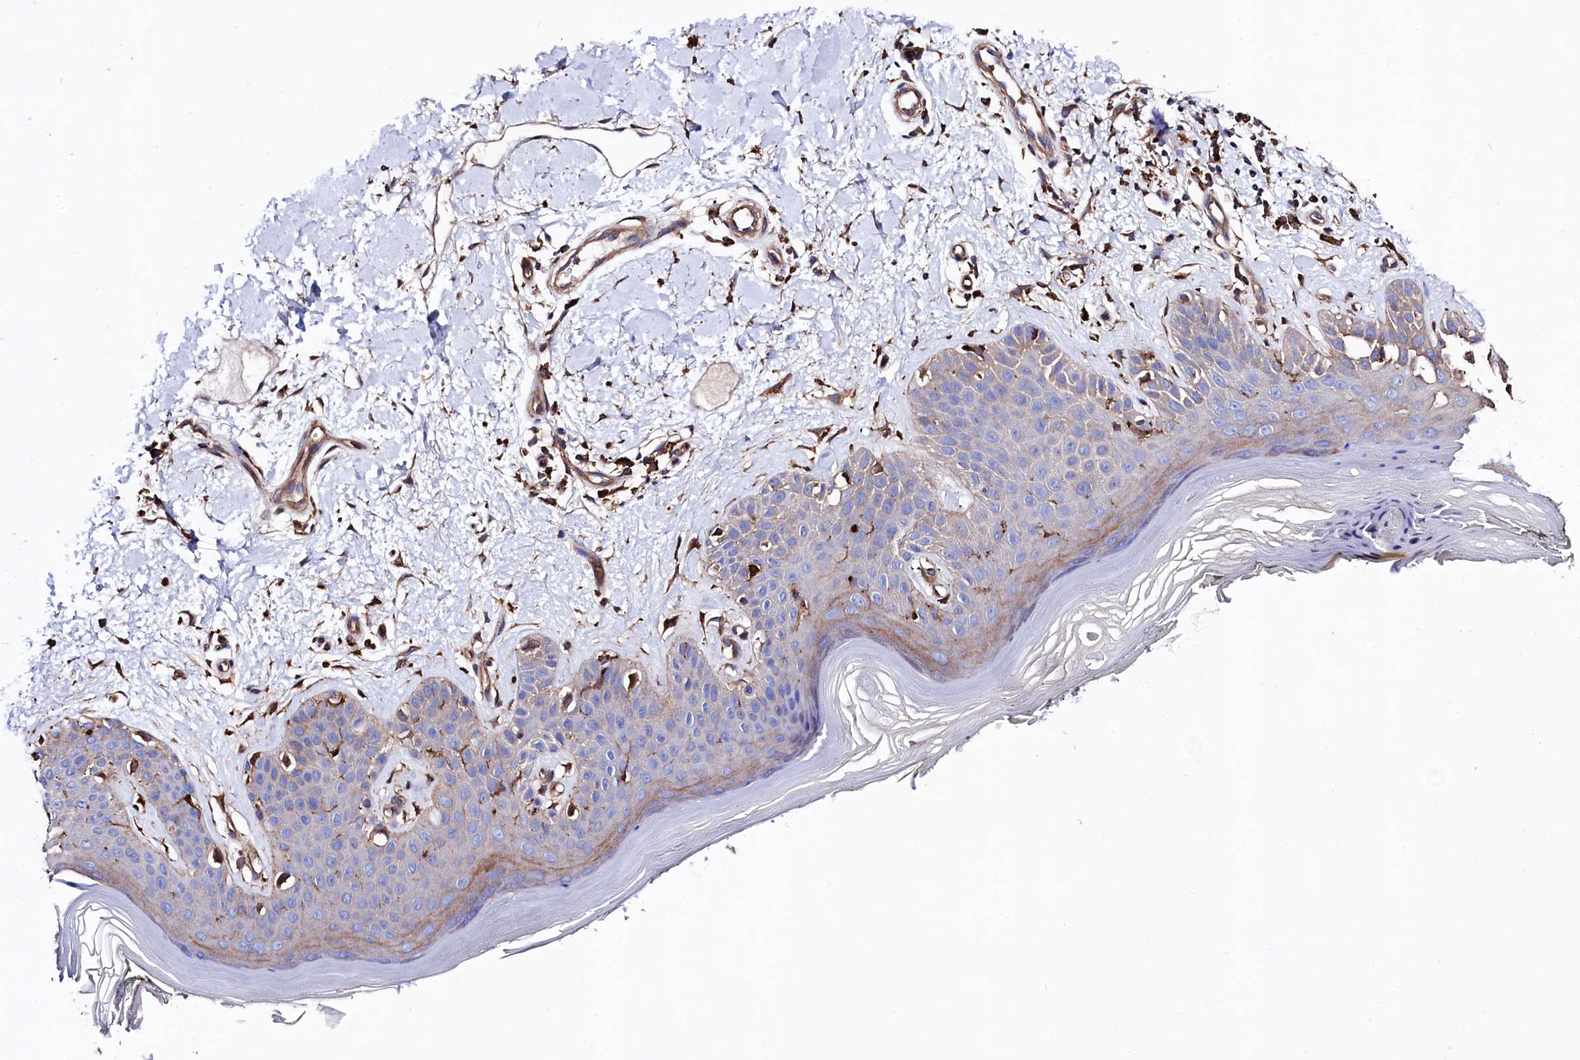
{"staining": {"intensity": "strong", "quantity": ">75%", "location": "cytoplasmic/membranous"}, "tissue": "skin", "cell_type": "Fibroblasts", "image_type": "normal", "snomed": [{"axis": "morphology", "description": "Normal tissue, NOS"}, {"axis": "topography", "description": "Skin"}], "caption": "High-power microscopy captured an IHC histopathology image of benign skin, revealing strong cytoplasmic/membranous staining in about >75% of fibroblasts. (DAB (3,3'-diaminobenzidine) IHC, brown staining for protein, blue staining for nuclei).", "gene": "STAMBPL1", "patient": {"sex": "female", "age": 64}}